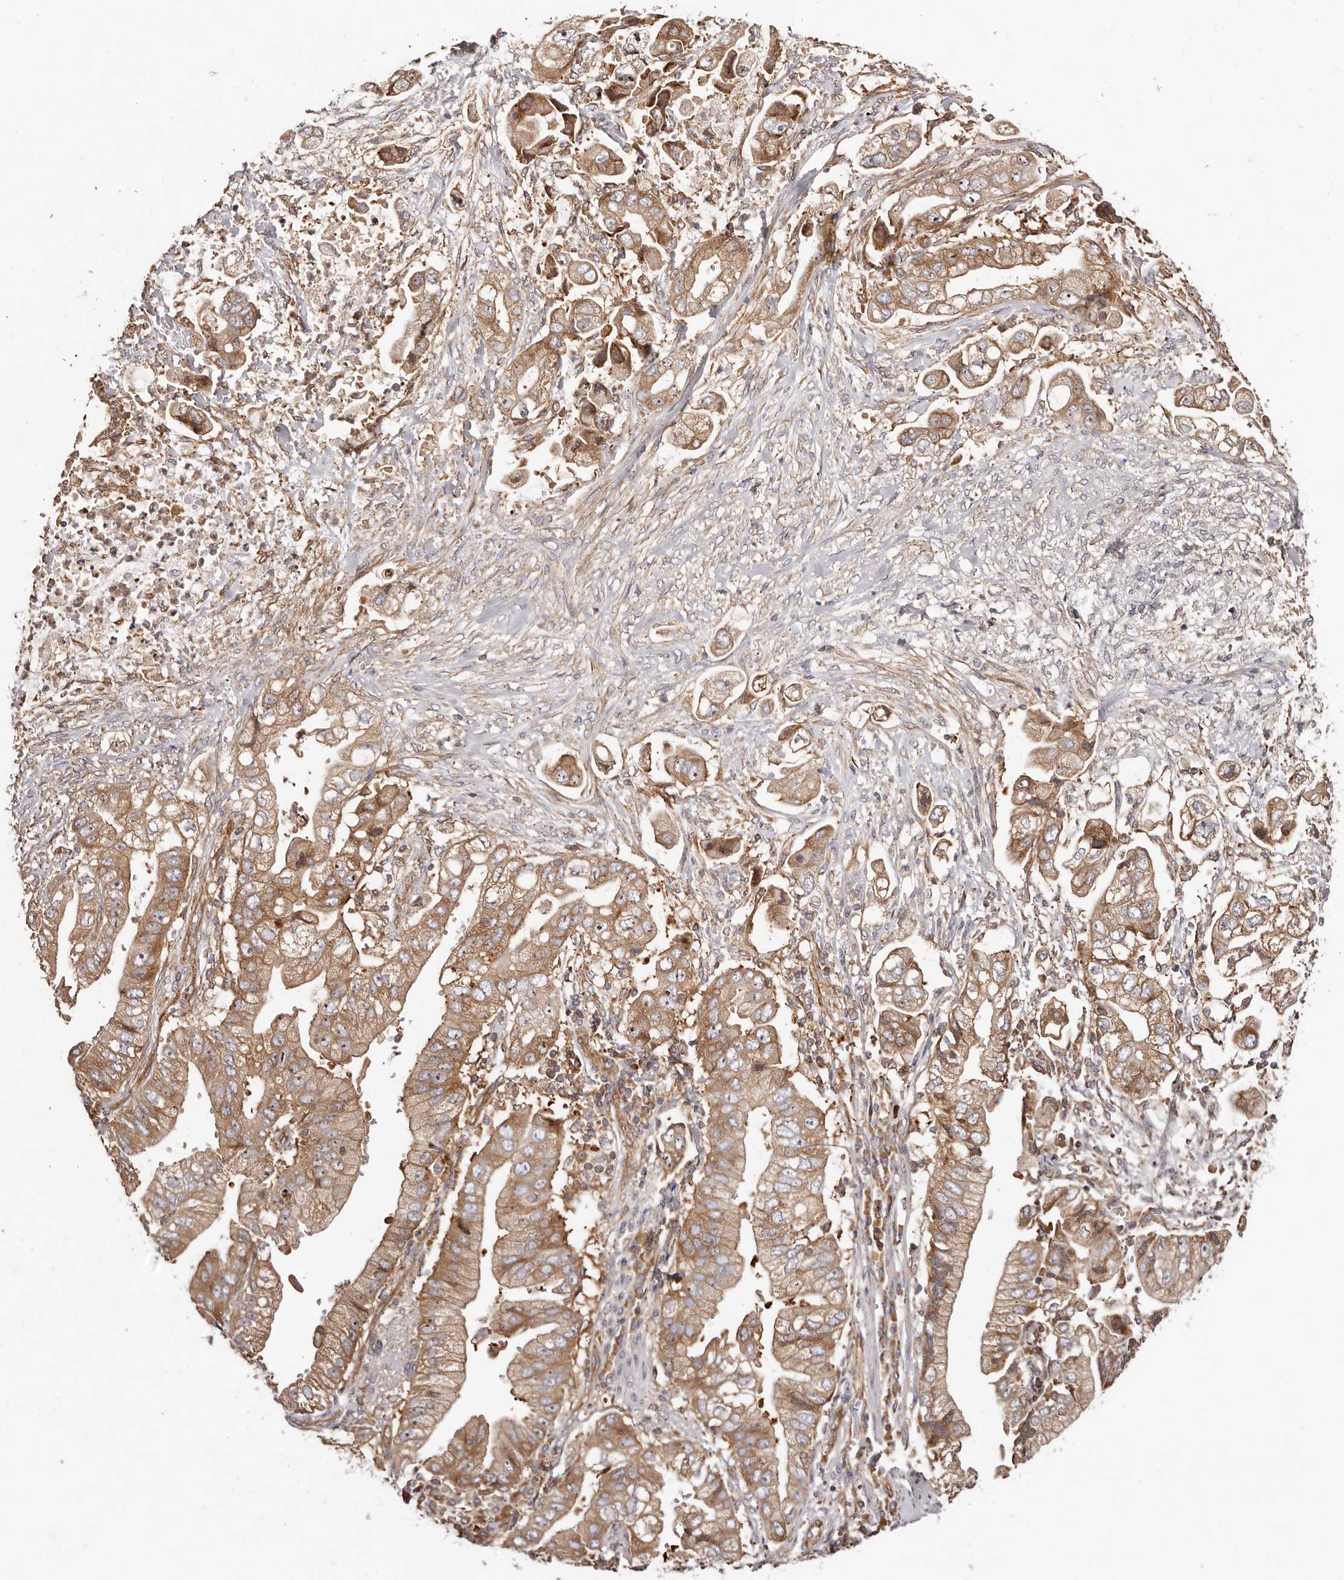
{"staining": {"intensity": "moderate", "quantity": ">75%", "location": "cytoplasmic/membranous,nuclear"}, "tissue": "stomach cancer", "cell_type": "Tumor cells", "image_type": "cancer", "snomed": [{"axis": "morphology", "description": "Adenocarcinoma, NOS"}, {"axis": "topography", "description": "Stomach"}], "caption": "About >75% of tumor cells in human stomach adenocarcinoma exhibit moderate cytoplasmic/membranous and nuclear protein positivity as visualized by brown immunohistochemical staining.", "gene": "RPS6", "patient": {"sex": "male", "age": 62}}